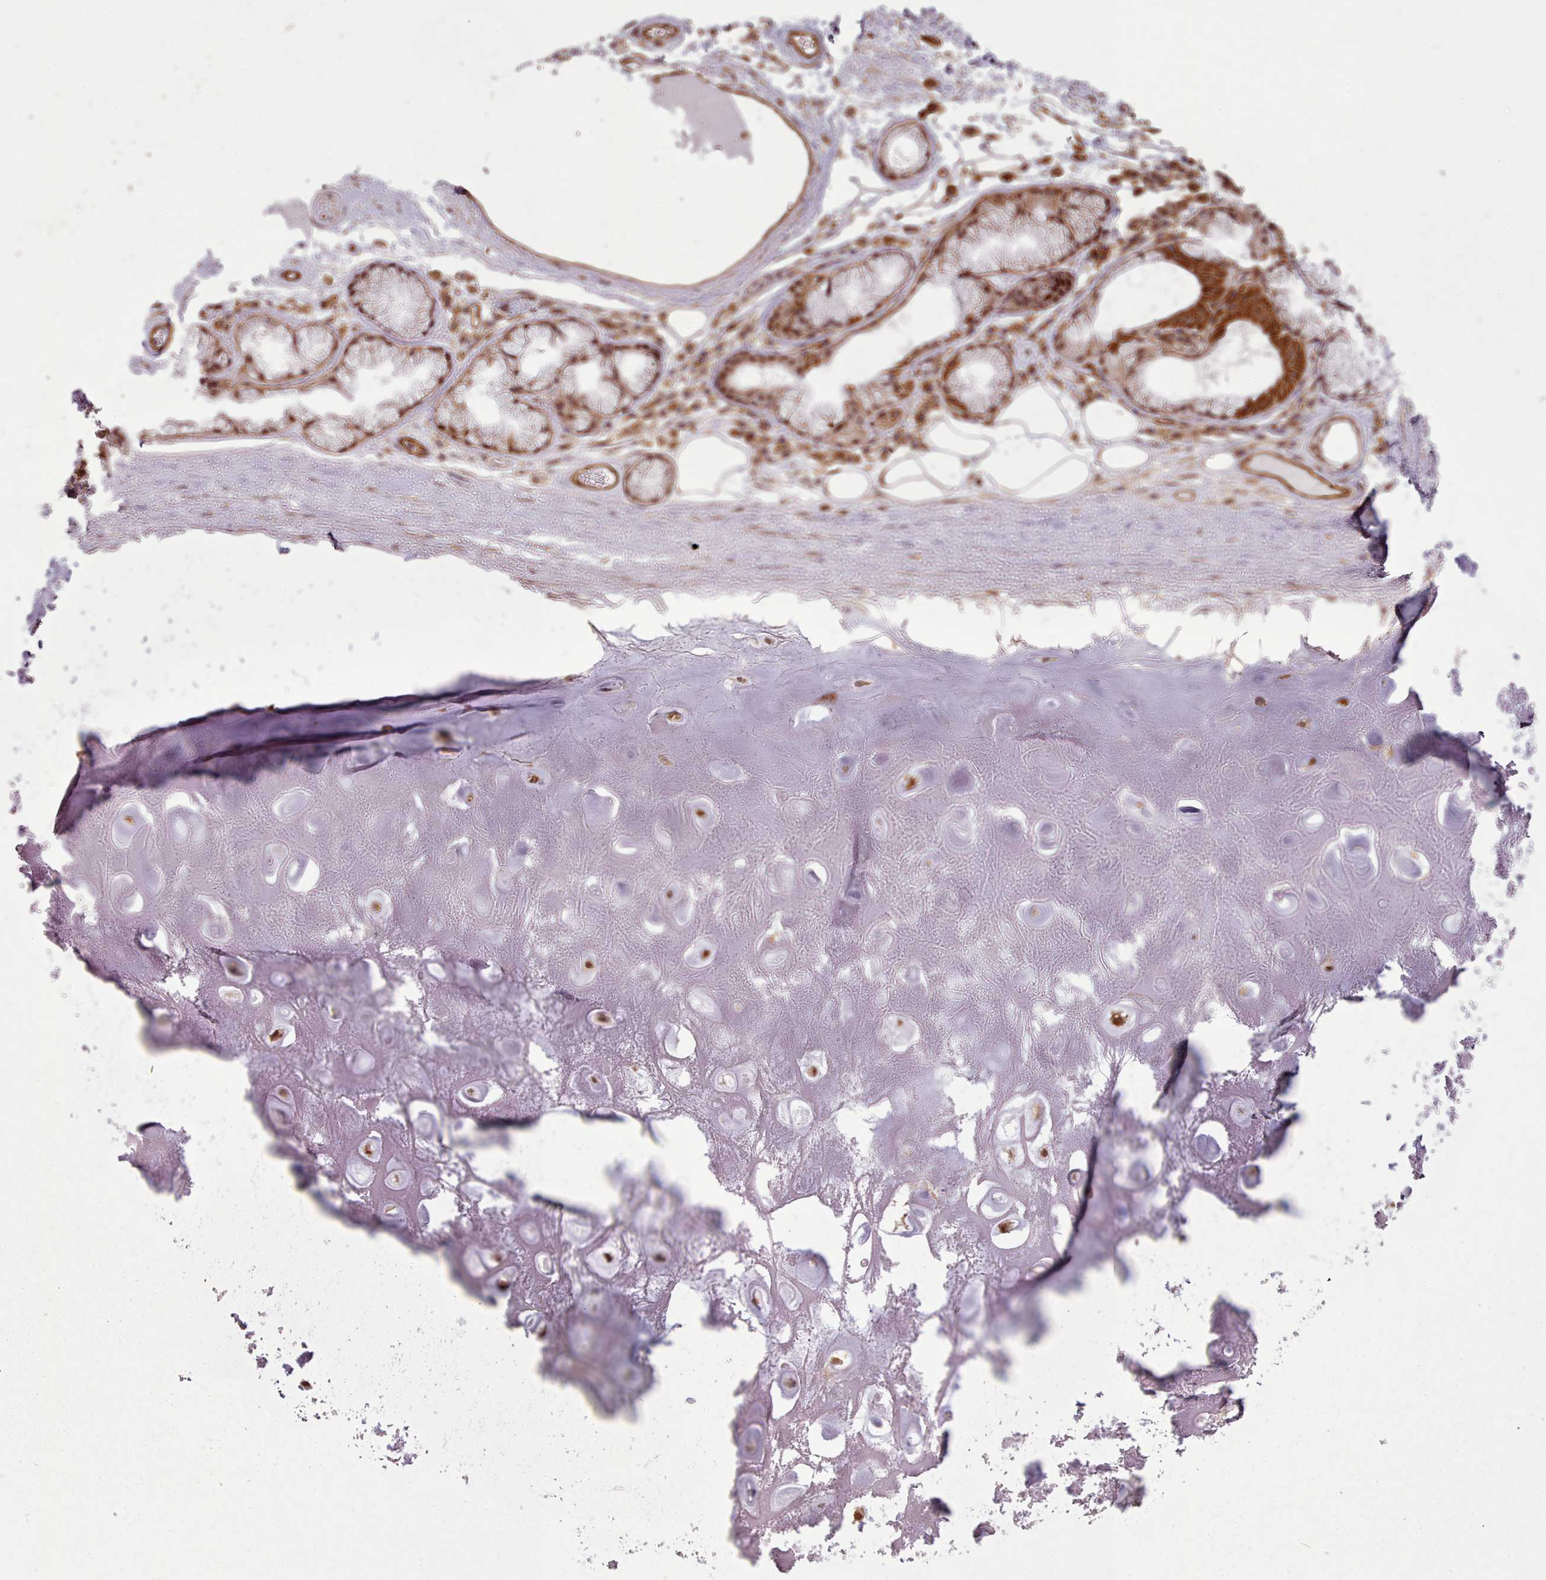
{"staining": {"intensity": "negative", "quantity": "none", "location": "none"}, "tissue": "adipose tissue", "cell_type": "Adipocytes", "image_type": "normal", "snomed": [{"axis": "morphology", "description": "Normal tissue, NOS"}, {"axis": "topography", "description": "Cartilage tissue"}], "caption": "The photomicrograph reveals no significant staining in adipocytes of adipose tissue. (Stains: DAB IHC with hematoxylin counter stain, Microscopy: brightfield microscopy at high magnification).", "gene": "ZMYM4", "patient": {"sex": "male", "age": 81}}